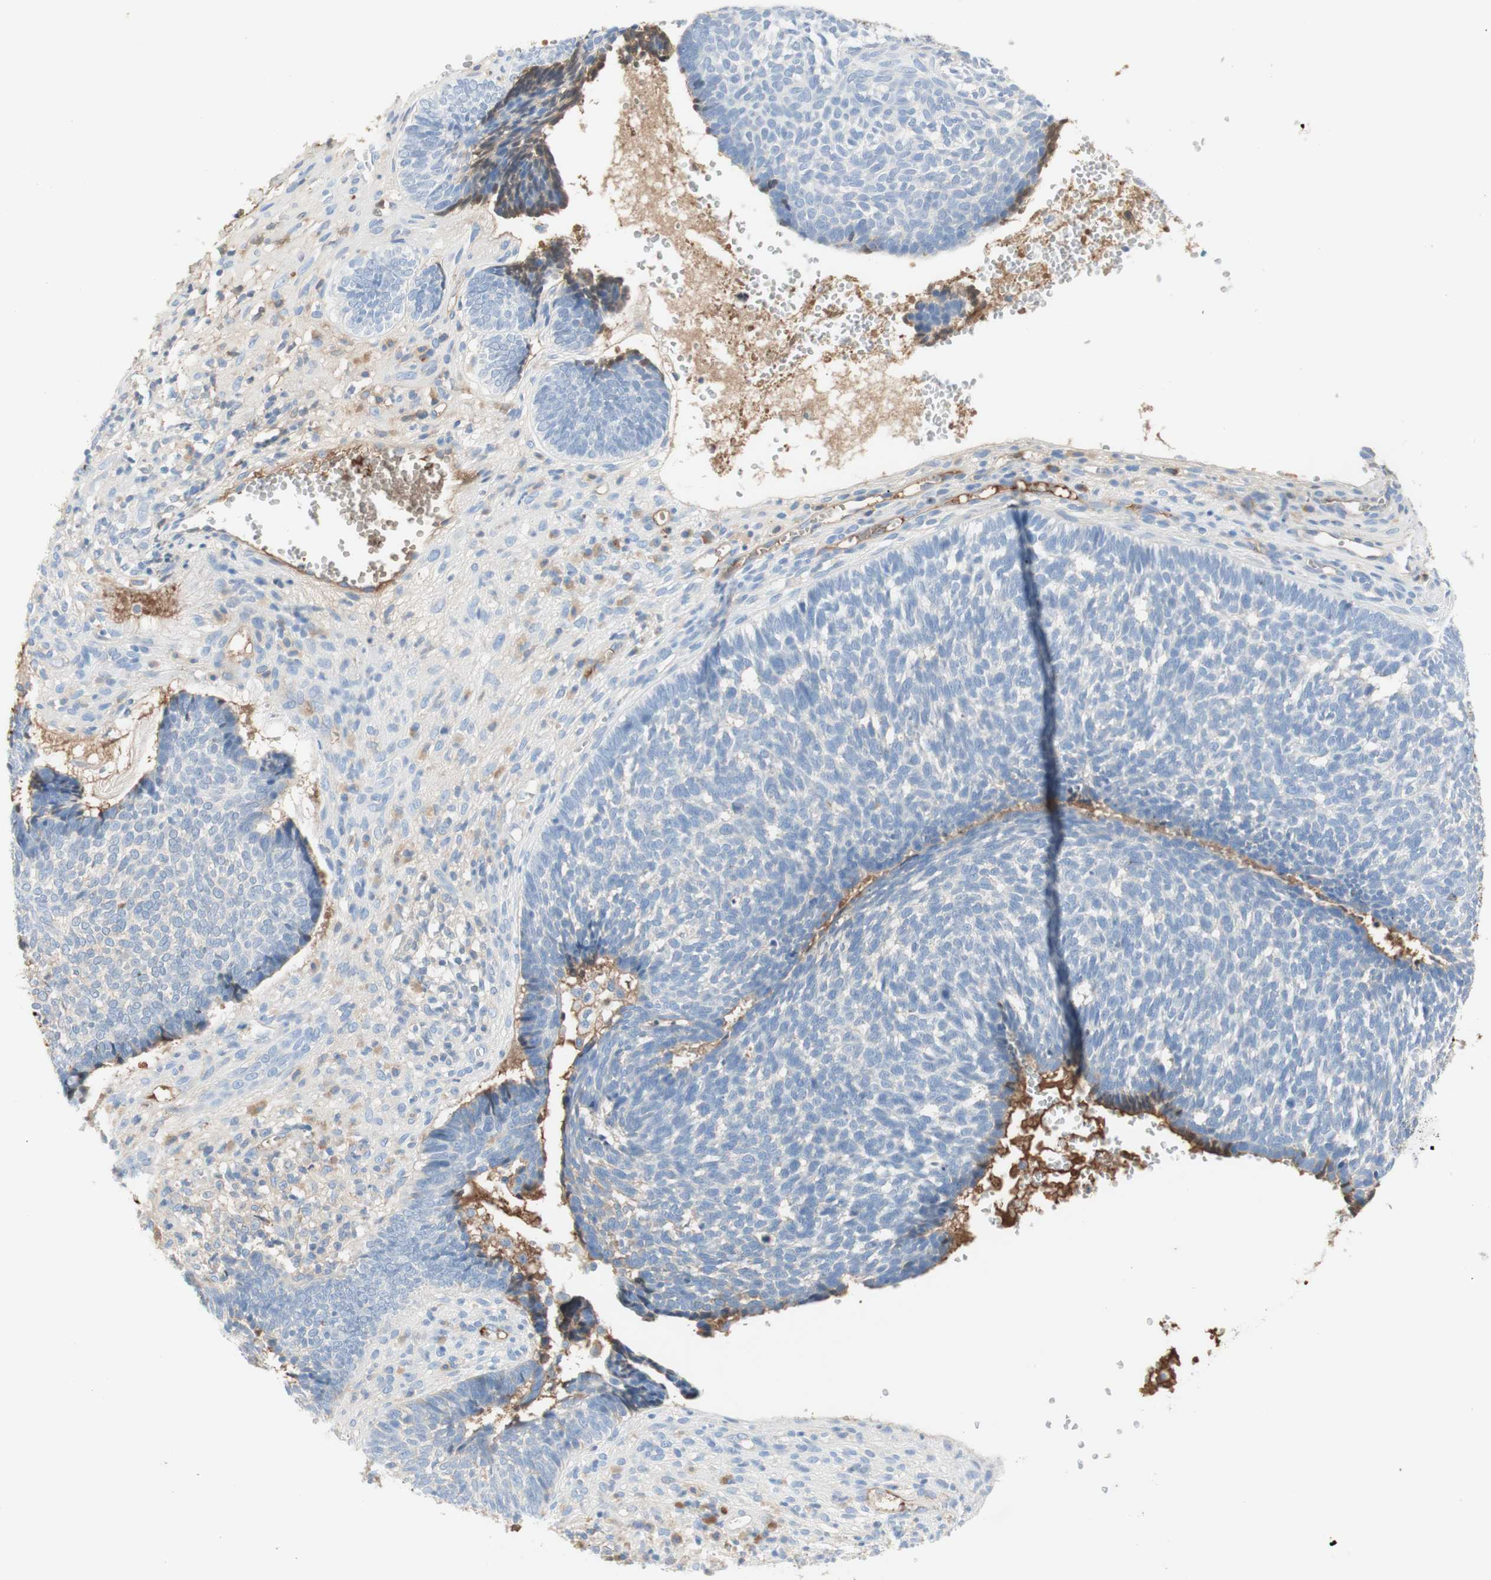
{"staining": {"intensity": "negative", "quantity": "none", "location": "none"}, "tissue": "skin cancer", "cell_type": "Tumor cells", "image_type": "cancer", "snomed": [{"axis": "morphology", "description": "Basal cell carcinoma"}, {"axis": "topography", "description": "Skin"}], "caption": "Human skin basal cell carcinoma stained for a protein using immunohistochemistry displays no staining in tumor cells.", "gene": "KNG1", "patient": {"sex": "male", "age": 84}}